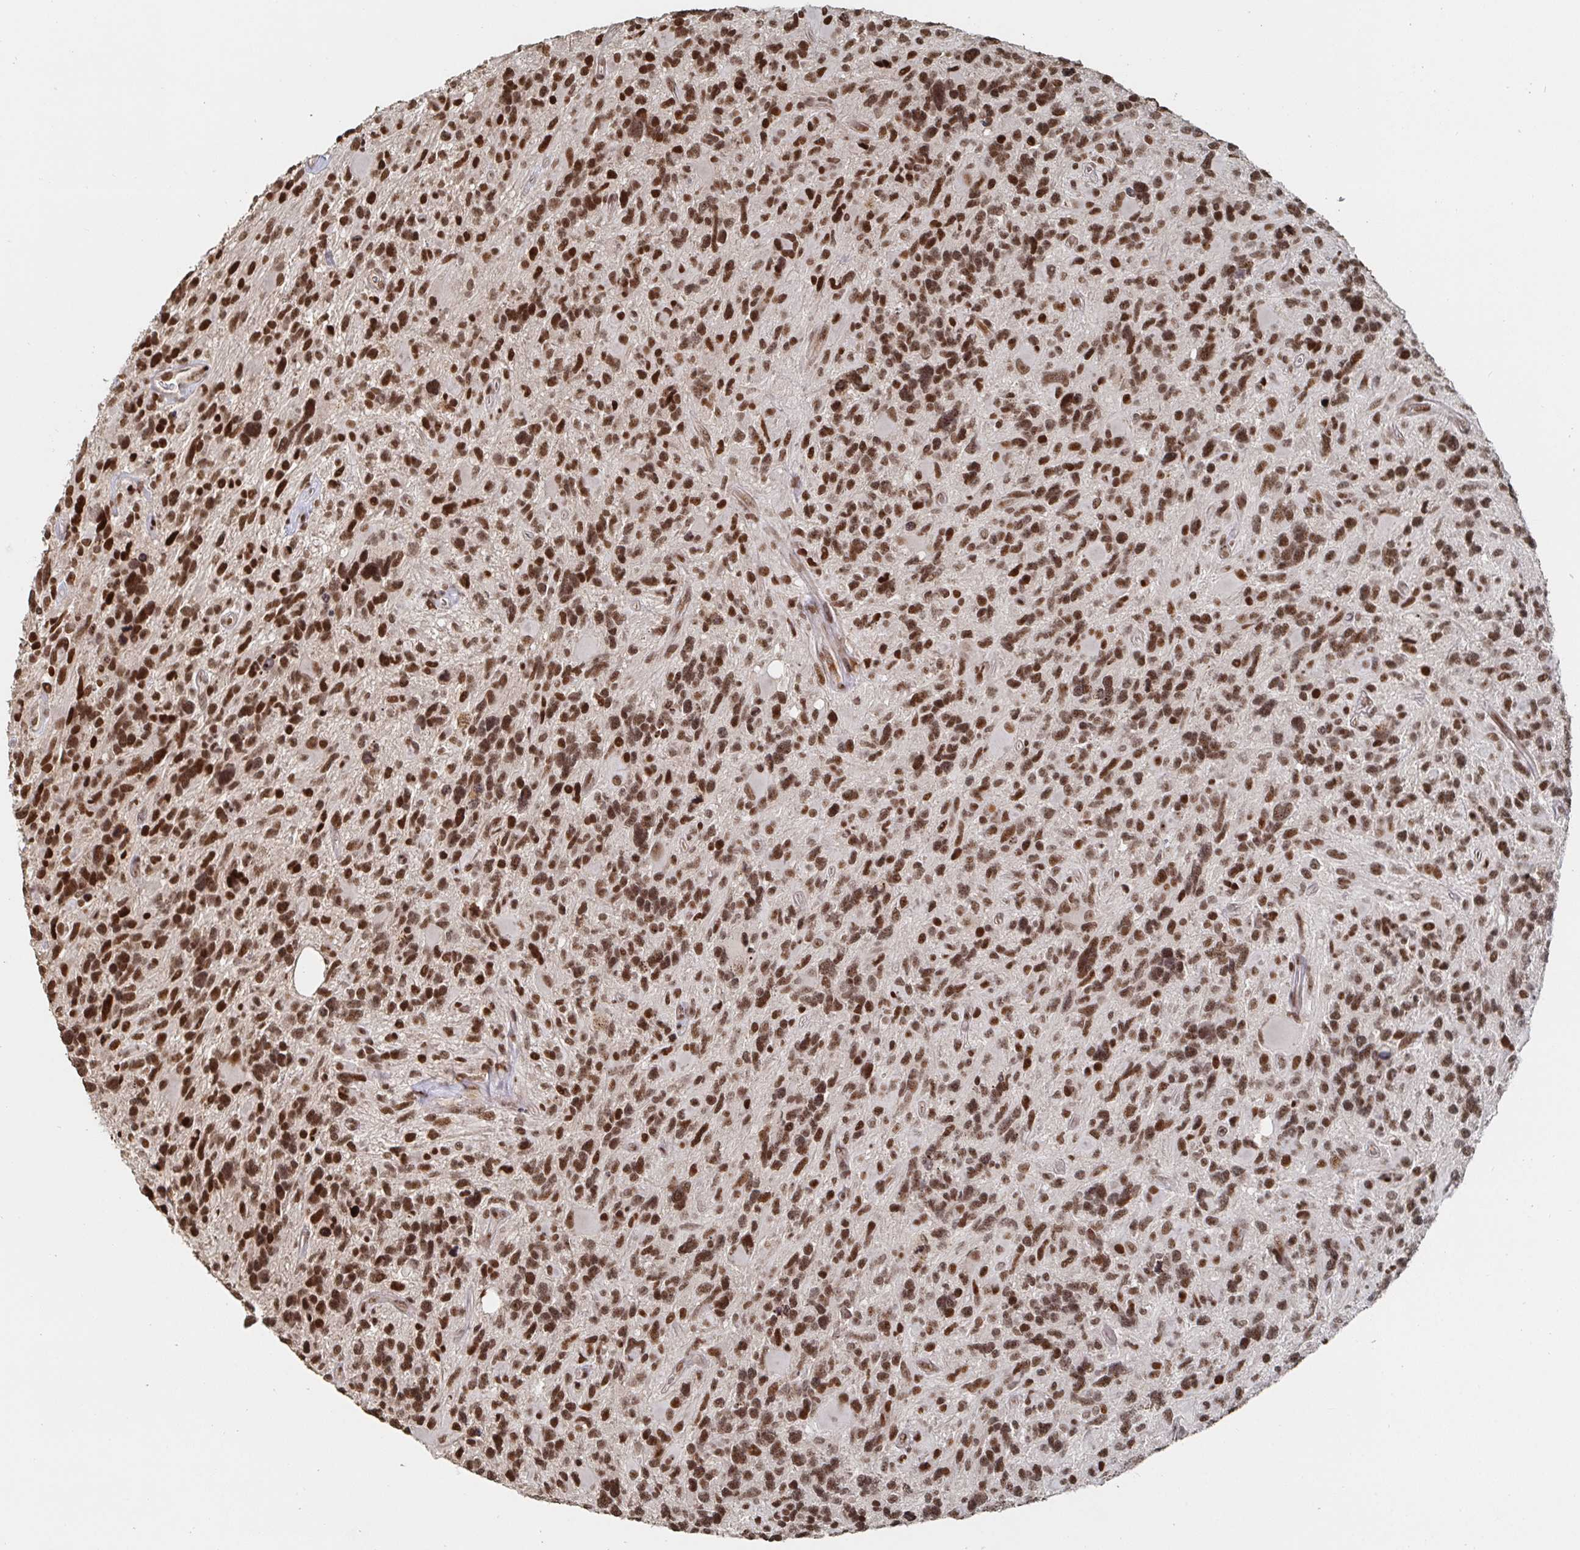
{"staining": {"intensity": "strong", "quantity": ">75%", "location": "nuclear"}, "tissue": "glioma", "cell_type": "Tumor cells", "image_type": "cancer", "snomed": [{"axis": "morphology", "description": "Glioma, malignant, High grade"}, {"axis": "topography", "description": "Brain"}], "caption": "Glioma stained with a brown dye displays strong nuclear positive staining in about >75% of tumor cells.", "gene": "ZDHHC12", "patient": {"sex": "male", "age": 49}}